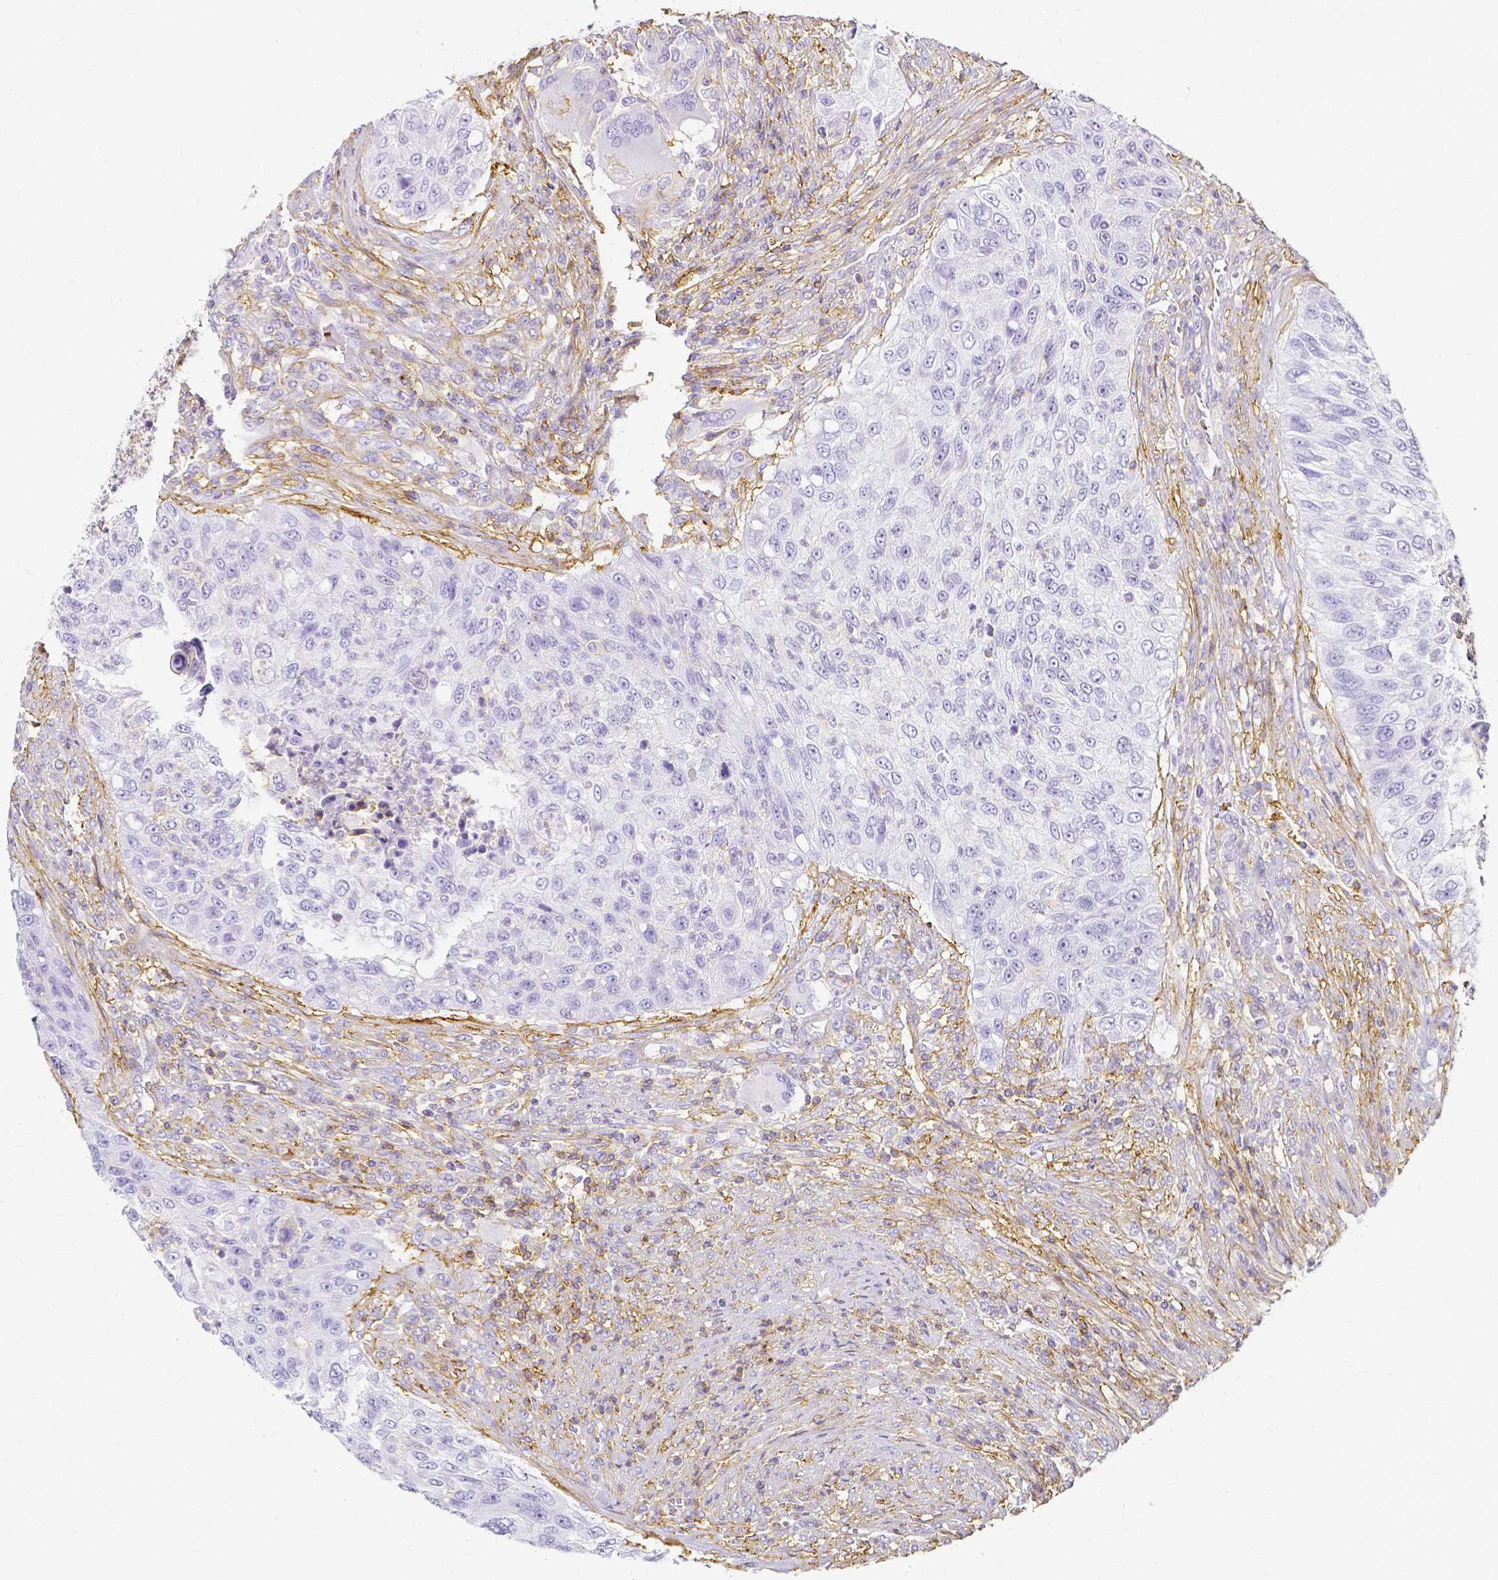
{"staining": {"intensity": "negative", "quantity": "none", "location": "none"}, "tissue": "urothelial cancer", "cell_type": "Tumor cells", "image_type": "cancer", "snomed": [{"axis": "morphology", "description": "Urothelial carcinoma, High grade"}, {"axis": "topography", "description": "Urinary bladder"}], "caption": "Urothelial carcinoma (high-grade) stained for a protein using IHC reveals no expression tumor cells.", "gene": "HSPA12A", "patient": {"sex": "female", "age": 60}}